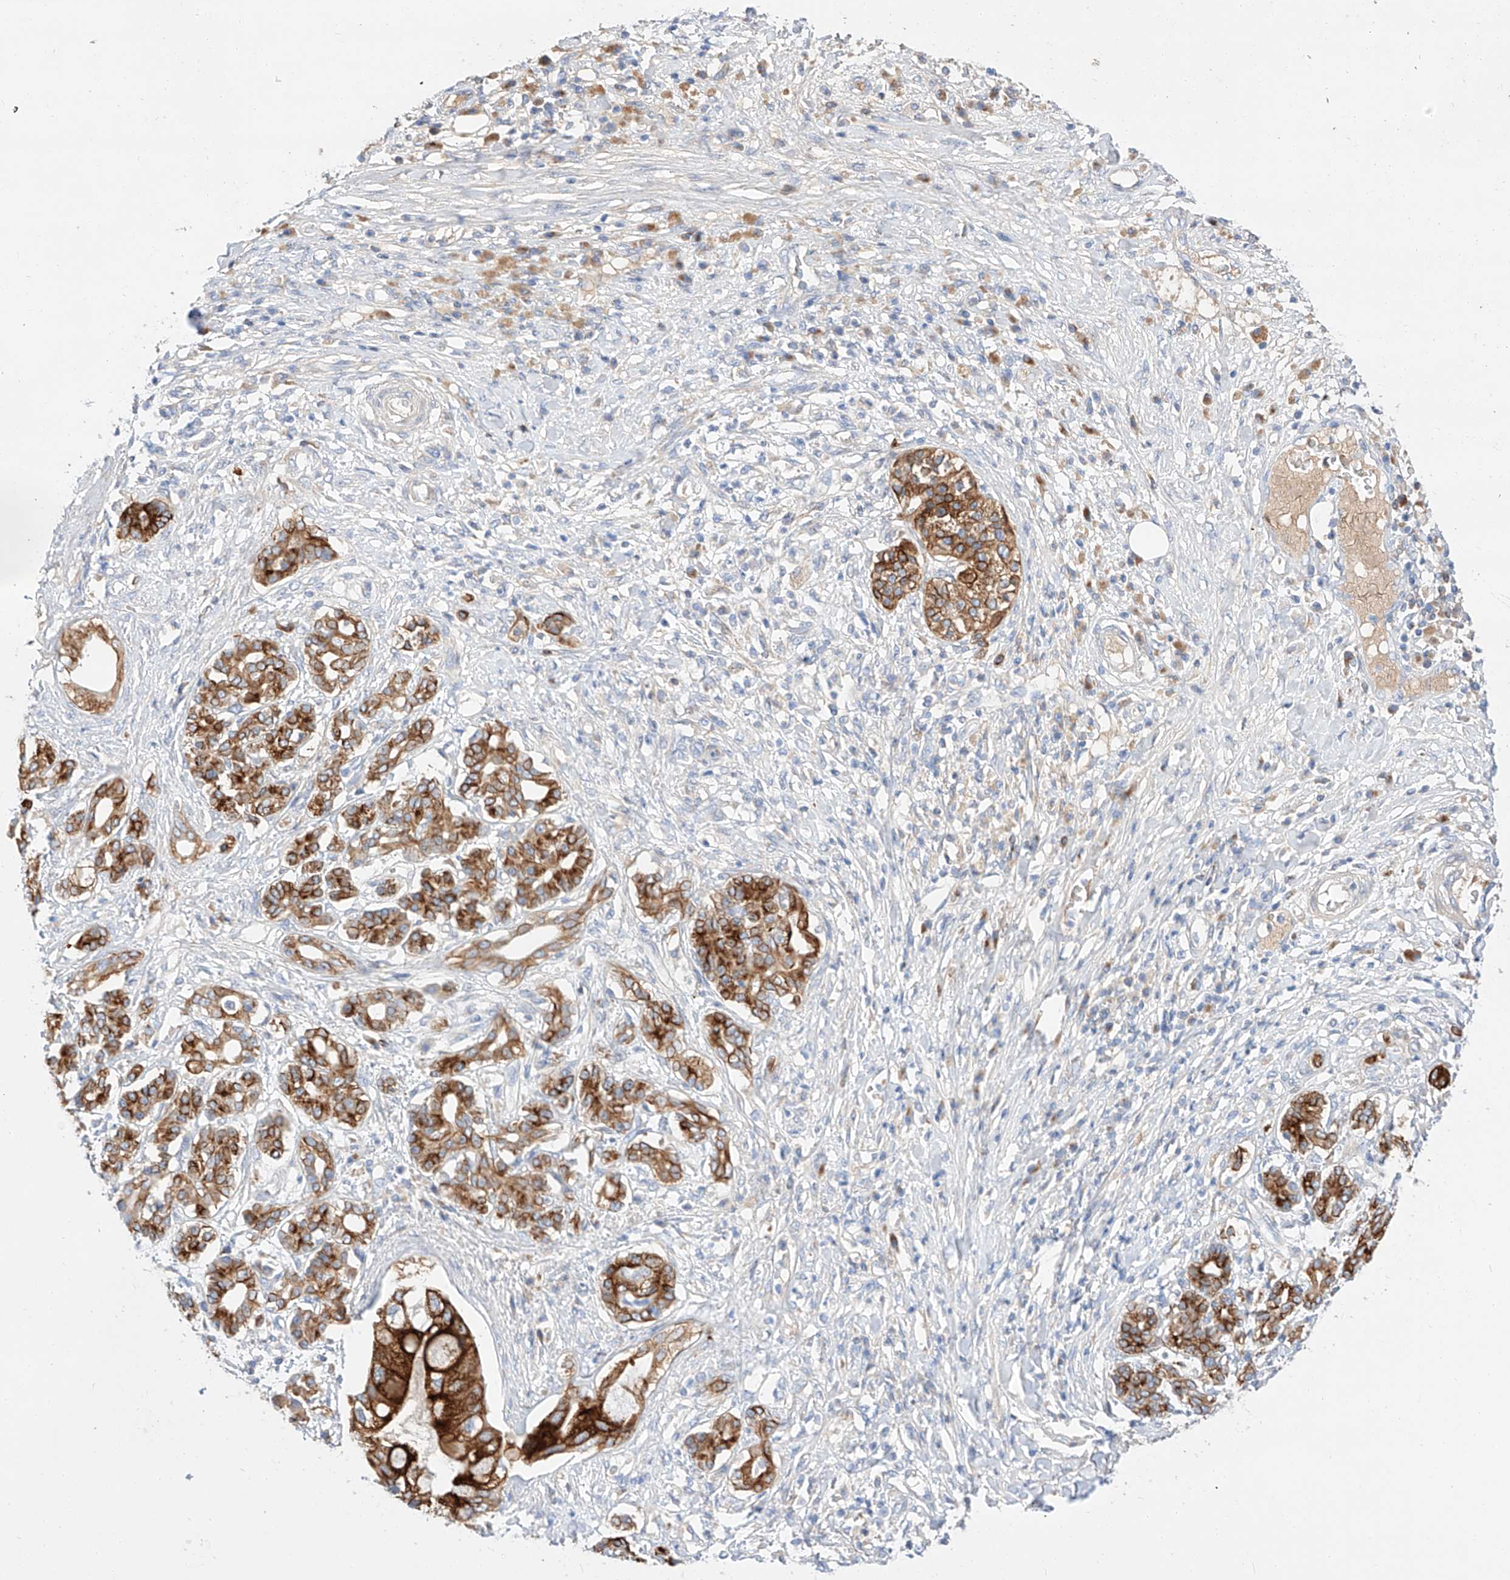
{"staining": {"intensity": "strong", "quantity": ">75%", "location": "cytoplasmic/membranous"}, "tissue": "pancreatic cancer", "cell_type": "Tumor cells", "image_type": "cancer", "snomed": [{"axis": "morphology", "description": "Adenocarcinoma, NOS"}, {"axis": "topography", "description": "Pancreas"}], "caption": "Pancreatic adenocarcinoma stained with a protein marker displays strong staining in tumor cells.", "gene": "MAP7", "patient": {"sex": "female", "age": 56}}